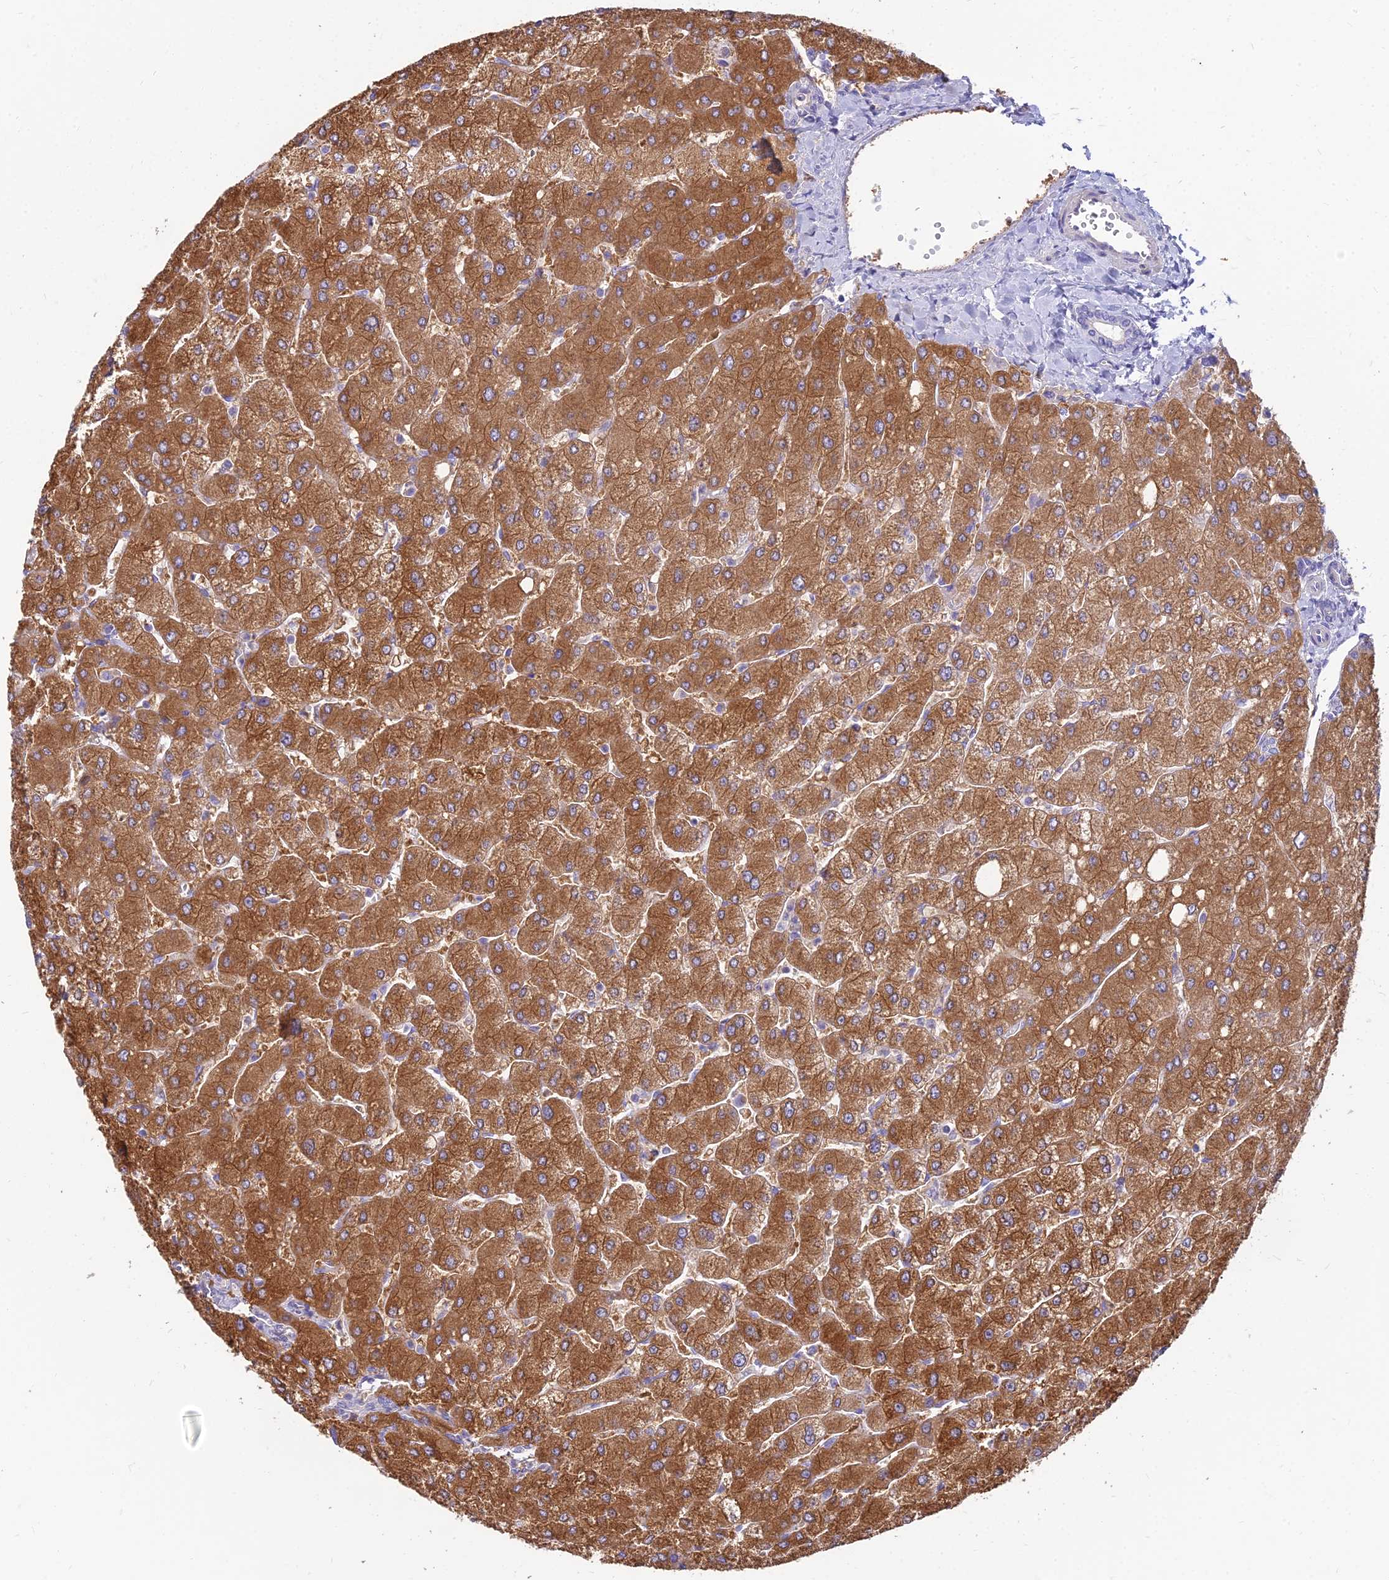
{"staining": {"intensity": "negative", "quantity": "none", "location": "none"}, "tissue": "liver", "cell_type": "Cholangiocytes", "image_type": "normal", "snomed": [{"axis": "morphology", "description": "Normal tissue, NOS"}, {"axis": "topography", "description": "Liver"}], "caption": "The histopathology image exhibits no significant expression in cholangiocytes of liver.", "gene": "SMIM24", "patient": {"sex": "male", "age": 55}}